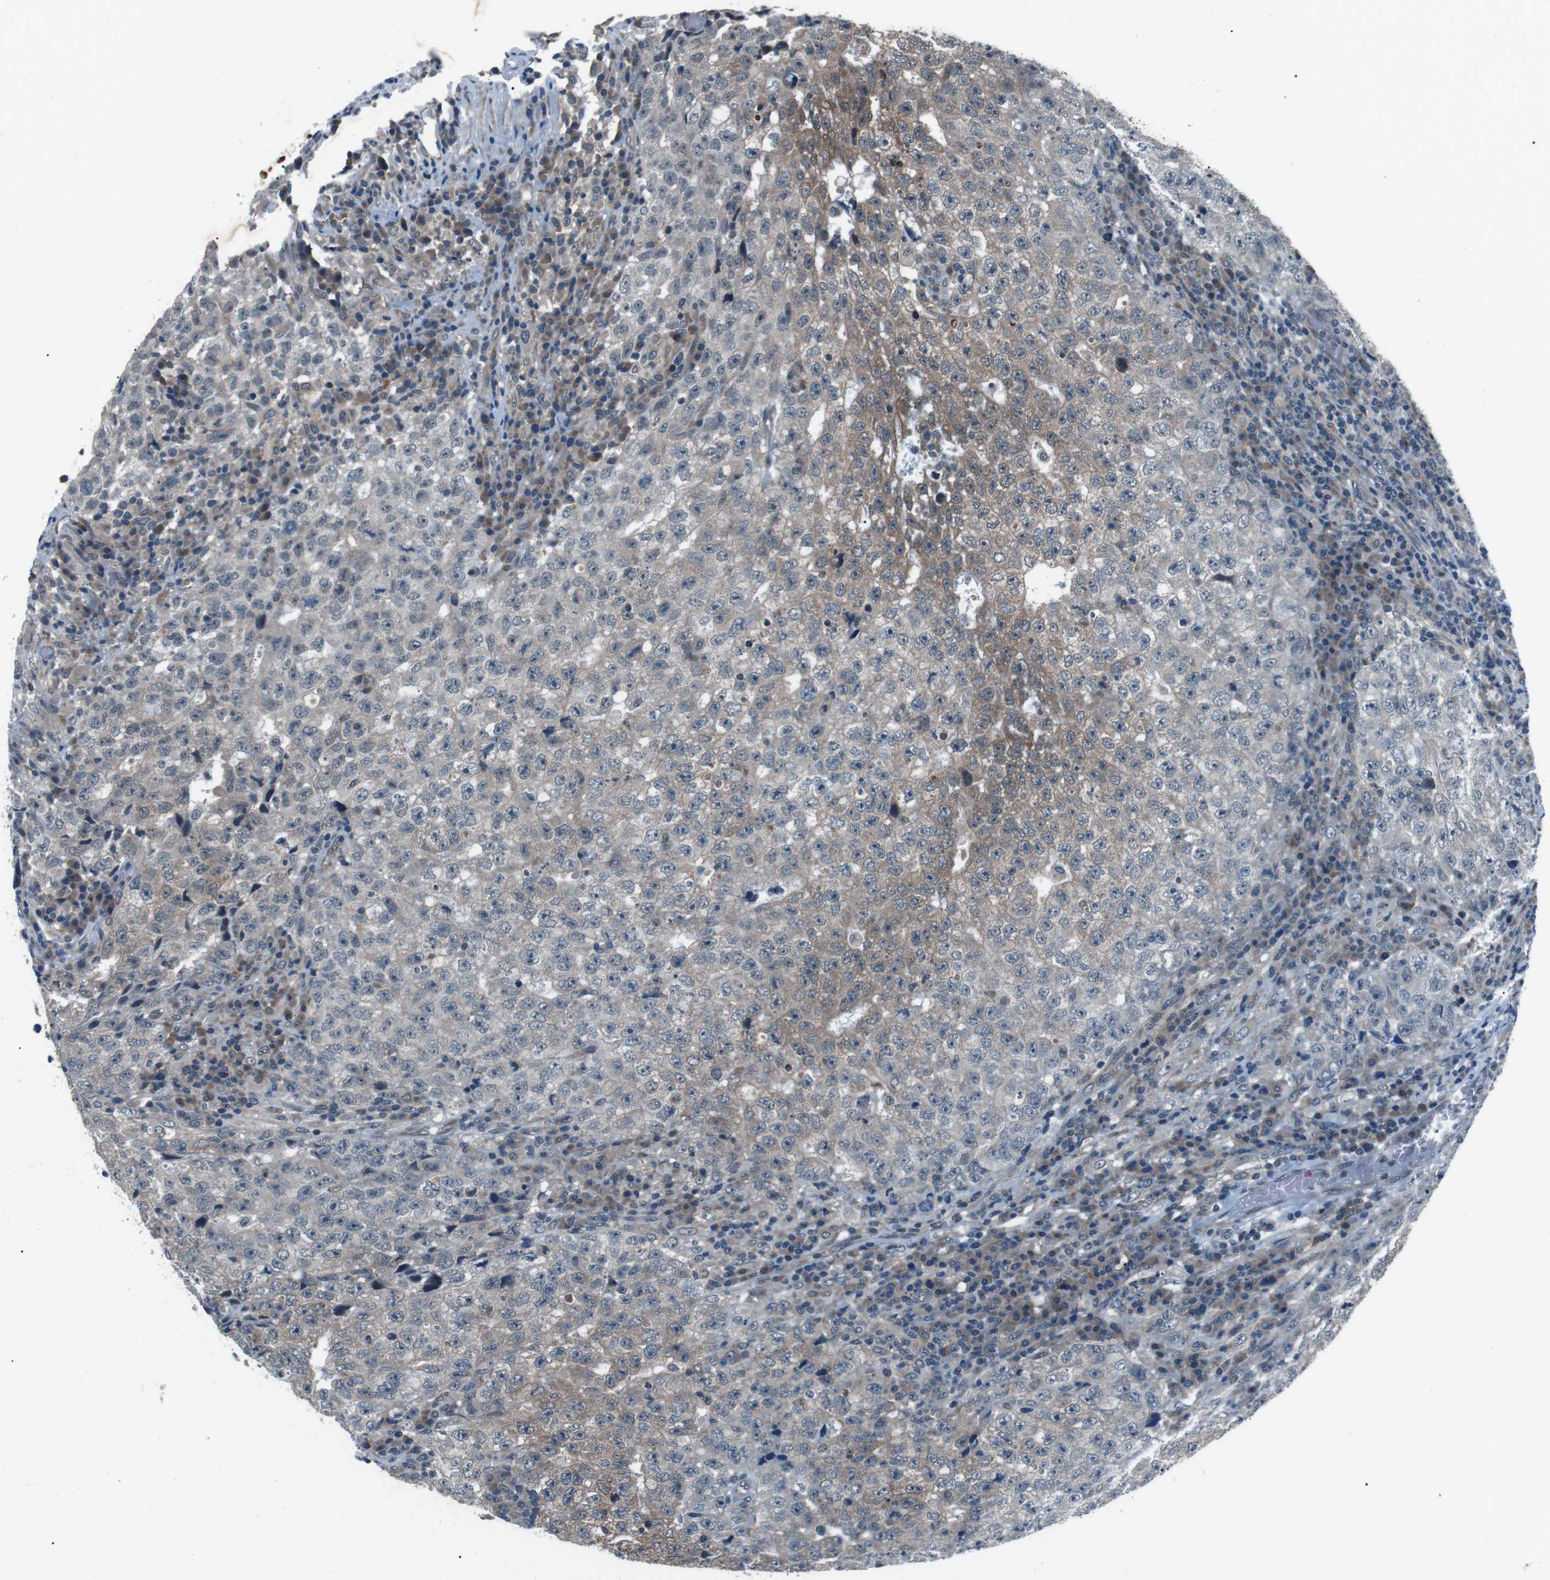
{"staining": {"intensity": "weak", "quantity": "<25%", "location": "cytoplasmic/membranous"}, "tissue": "testis cancer", "cell_type": "Tumor cells", "image_type": "cancer", "snomed": [{"axis": "morphology", "description": "Necrosis, NOS"}, {"axis": "morphology", "description": "Carcinoma, Embryonal, NOS"}, {"axis": "topography", "description": "Testis"}], "caption": "Image shows no protein staining in tumor cells of embryonal carcinoma (testis) tissue.", "gene": "LRIG2", "patient": {"sex": "male", "age": 19}}